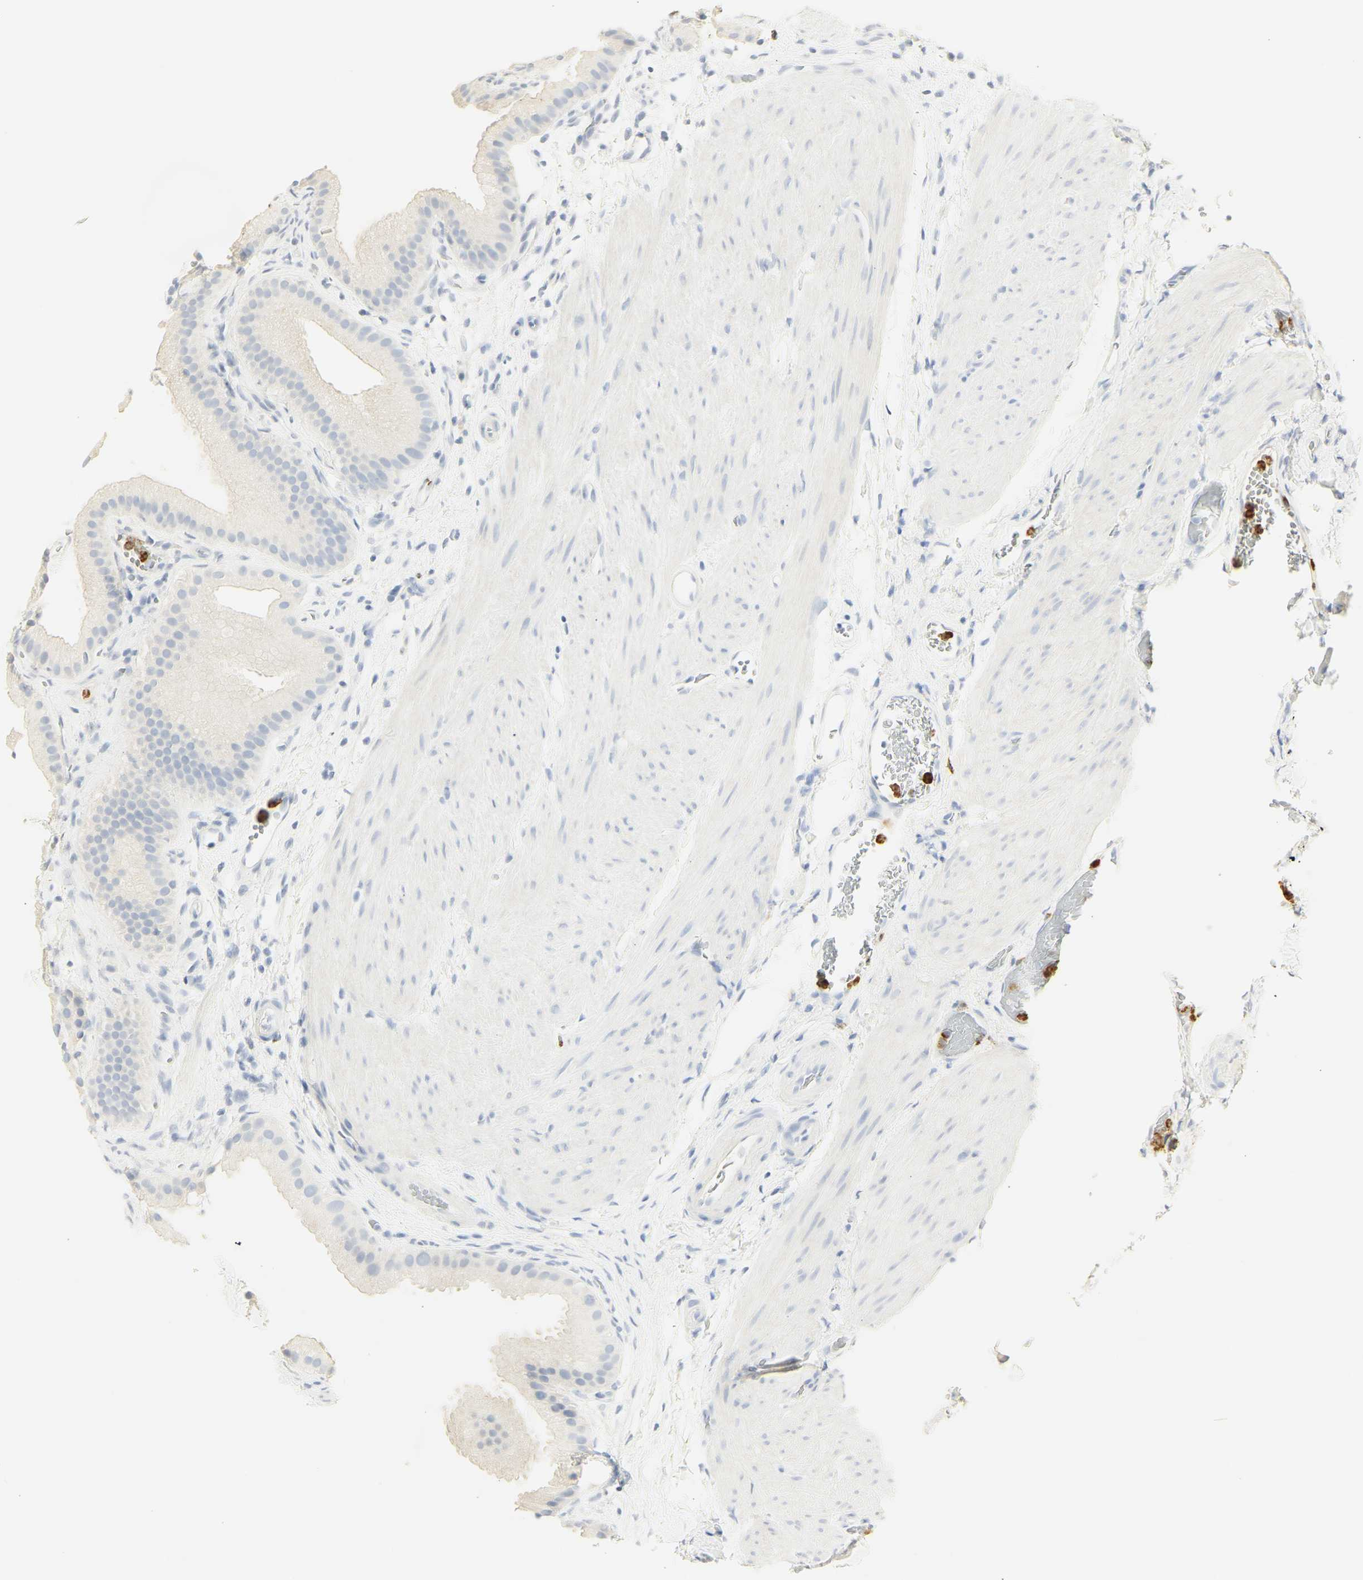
{"staining": {"intensity": "negative", "quantity": "none", "location": "none"}, "tissue": "gallbladder", "cell_type": "Glandular cells", "image_type": "normal", "snomed": [{"axis": "morphology", "description": "Normal tissue, NOS"}, {"axis": "topography", "description": "Gallbladder"}], "caption": "This image is of benign gallbladder stained with immunohistochemistry (IHC) to label a protein in brown with the nuclei are counter-stained blue. There is no expression in glandular cells.", "gene": "MPO", "patient": {"sex": "female", "age": 64}}